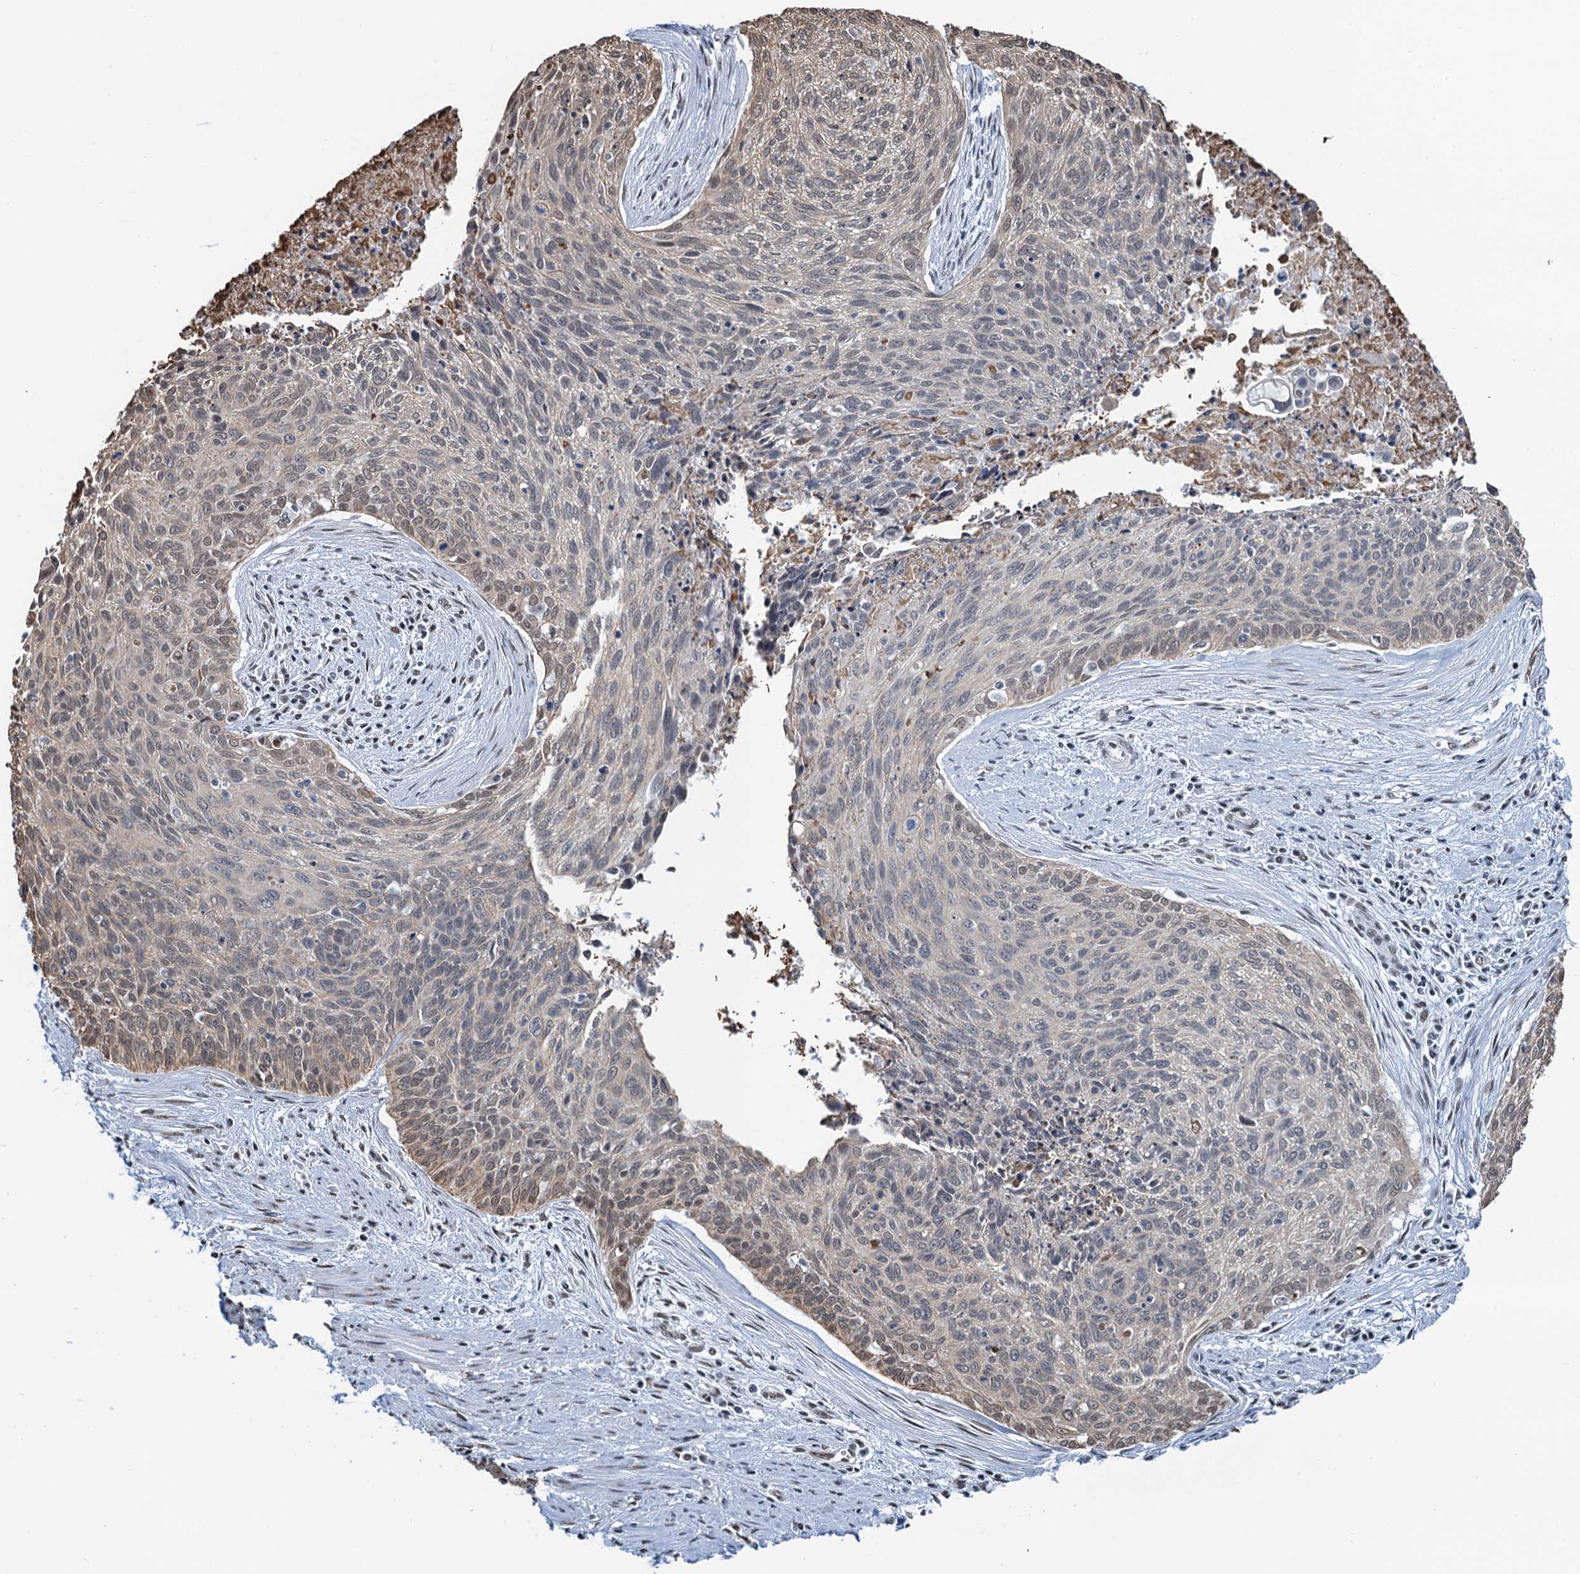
{"staining": {"intensity": "weak", "quantity": "<25%", "location": "cytoplasmic/membranous,nuclear"}, "tissue": "cervical cancer", "cell_type": "Tumor cells", "image_type": "cancer", "snomed": [{"axis": "morphology", "description": "Squamous cell carcinoma, NOS"}, {"axis": "topography", "description": "Cervix"}], "caption": "Immunohistochemical staining of squamous cell carcinoma (cervical) demonstrates no significant expression in tumor cells.", "gene": "ZNF609", "patient": {"sex": "female", "age": 55}}